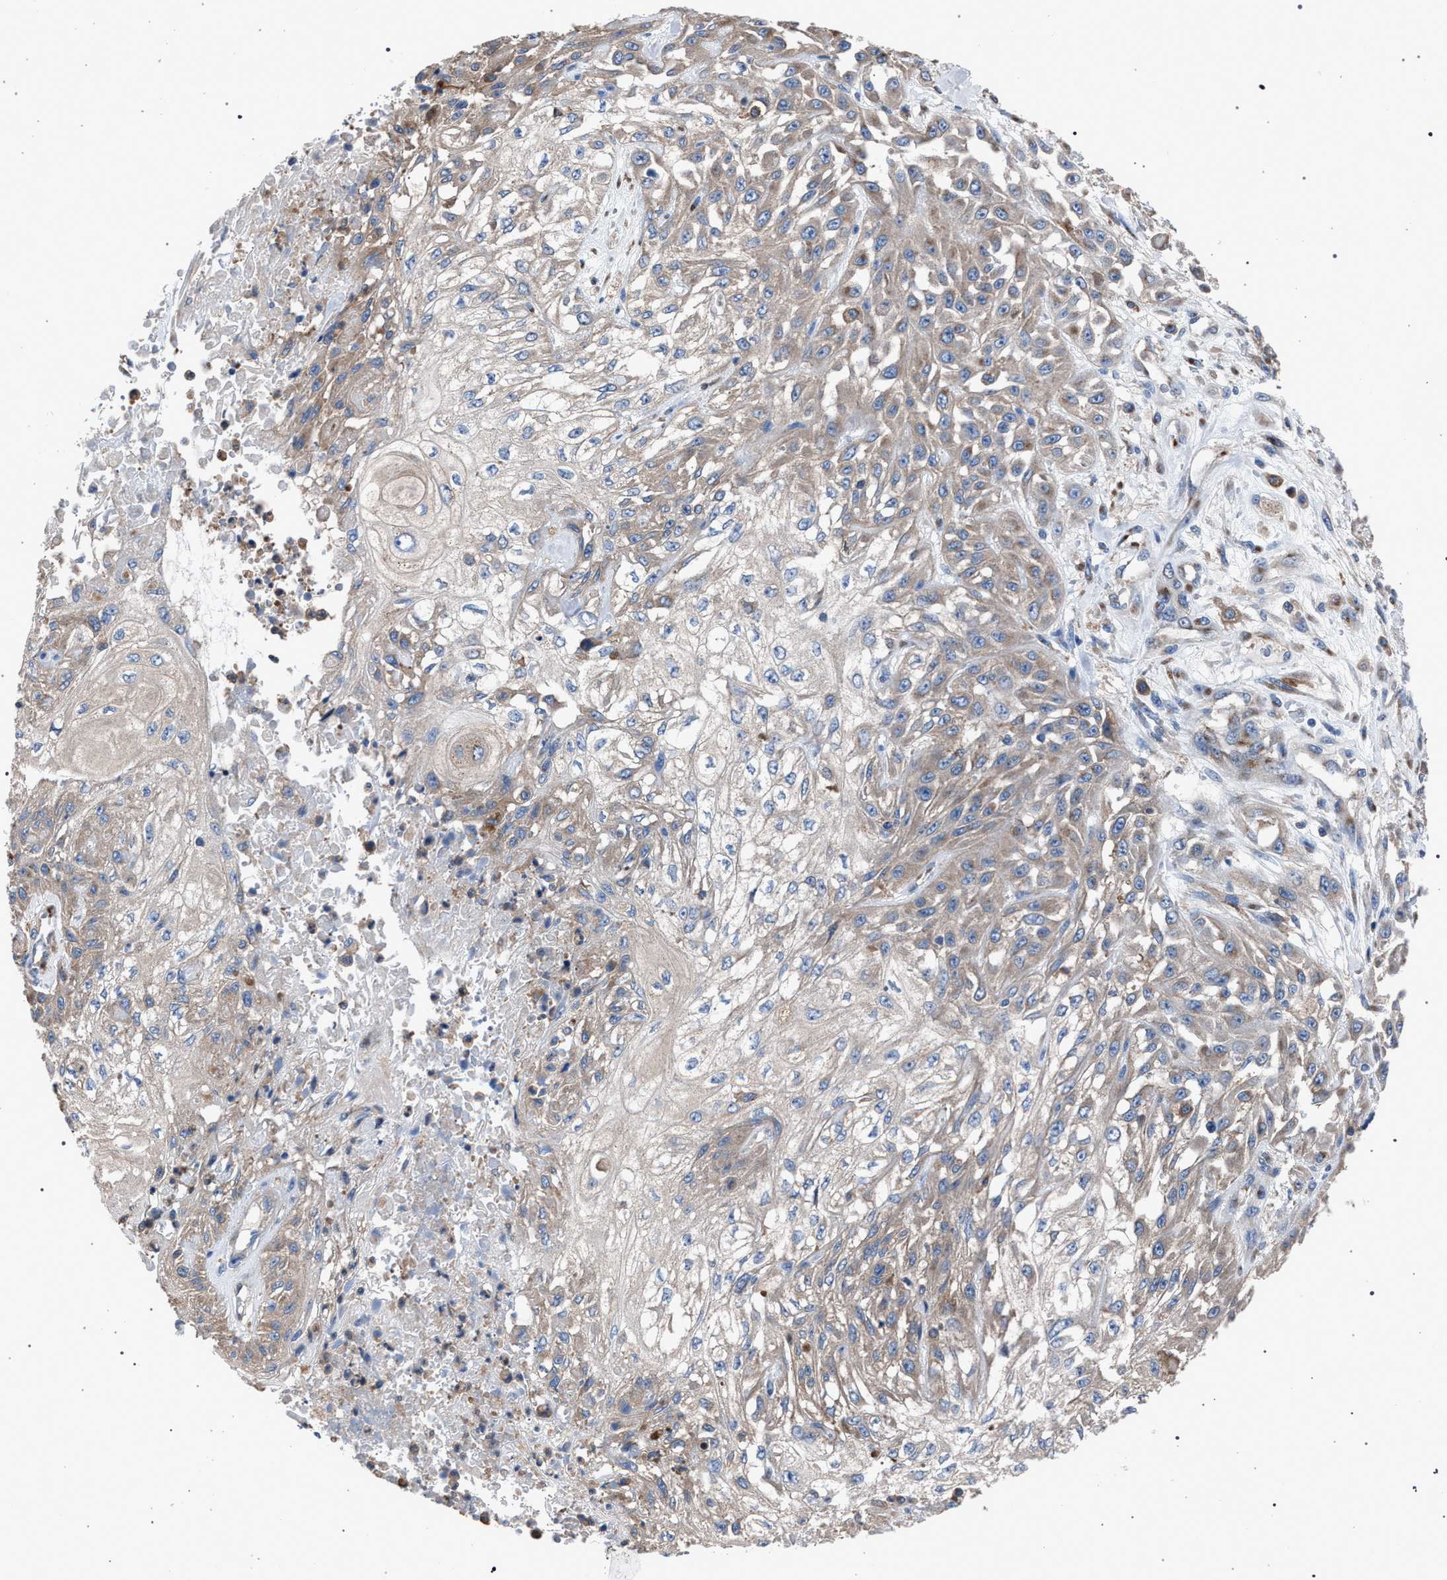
{"staining": {"intensity": "weak", "quantity": ">75%", "location": "cytoplasmic/membranous"}, "tissue": "skin cancer", "cell_type": "Tumor cells", "image_type": "cancer", "snomed": [{"axis": "morphology", "description": "Squamous cell carcinoma, NOS"}, {"axis": "morphology", "description": "Squamous cell carcinoma, metastatic, NOS"}, {"axis": "topography", "description": "Skin"}, {"axis": "topography", "description": "Lymph node"}], "caption": "Squamous cell carcinoma (skin) stained with DAB (3,3'-diaminobenzidine) immunohistochemistry shows low levels of weak cytoplasmic/membranous staining in about >75% of tumor cells.", "gene": "ATP6V0A1", "patient": {"sex": "male", "age": 75}}